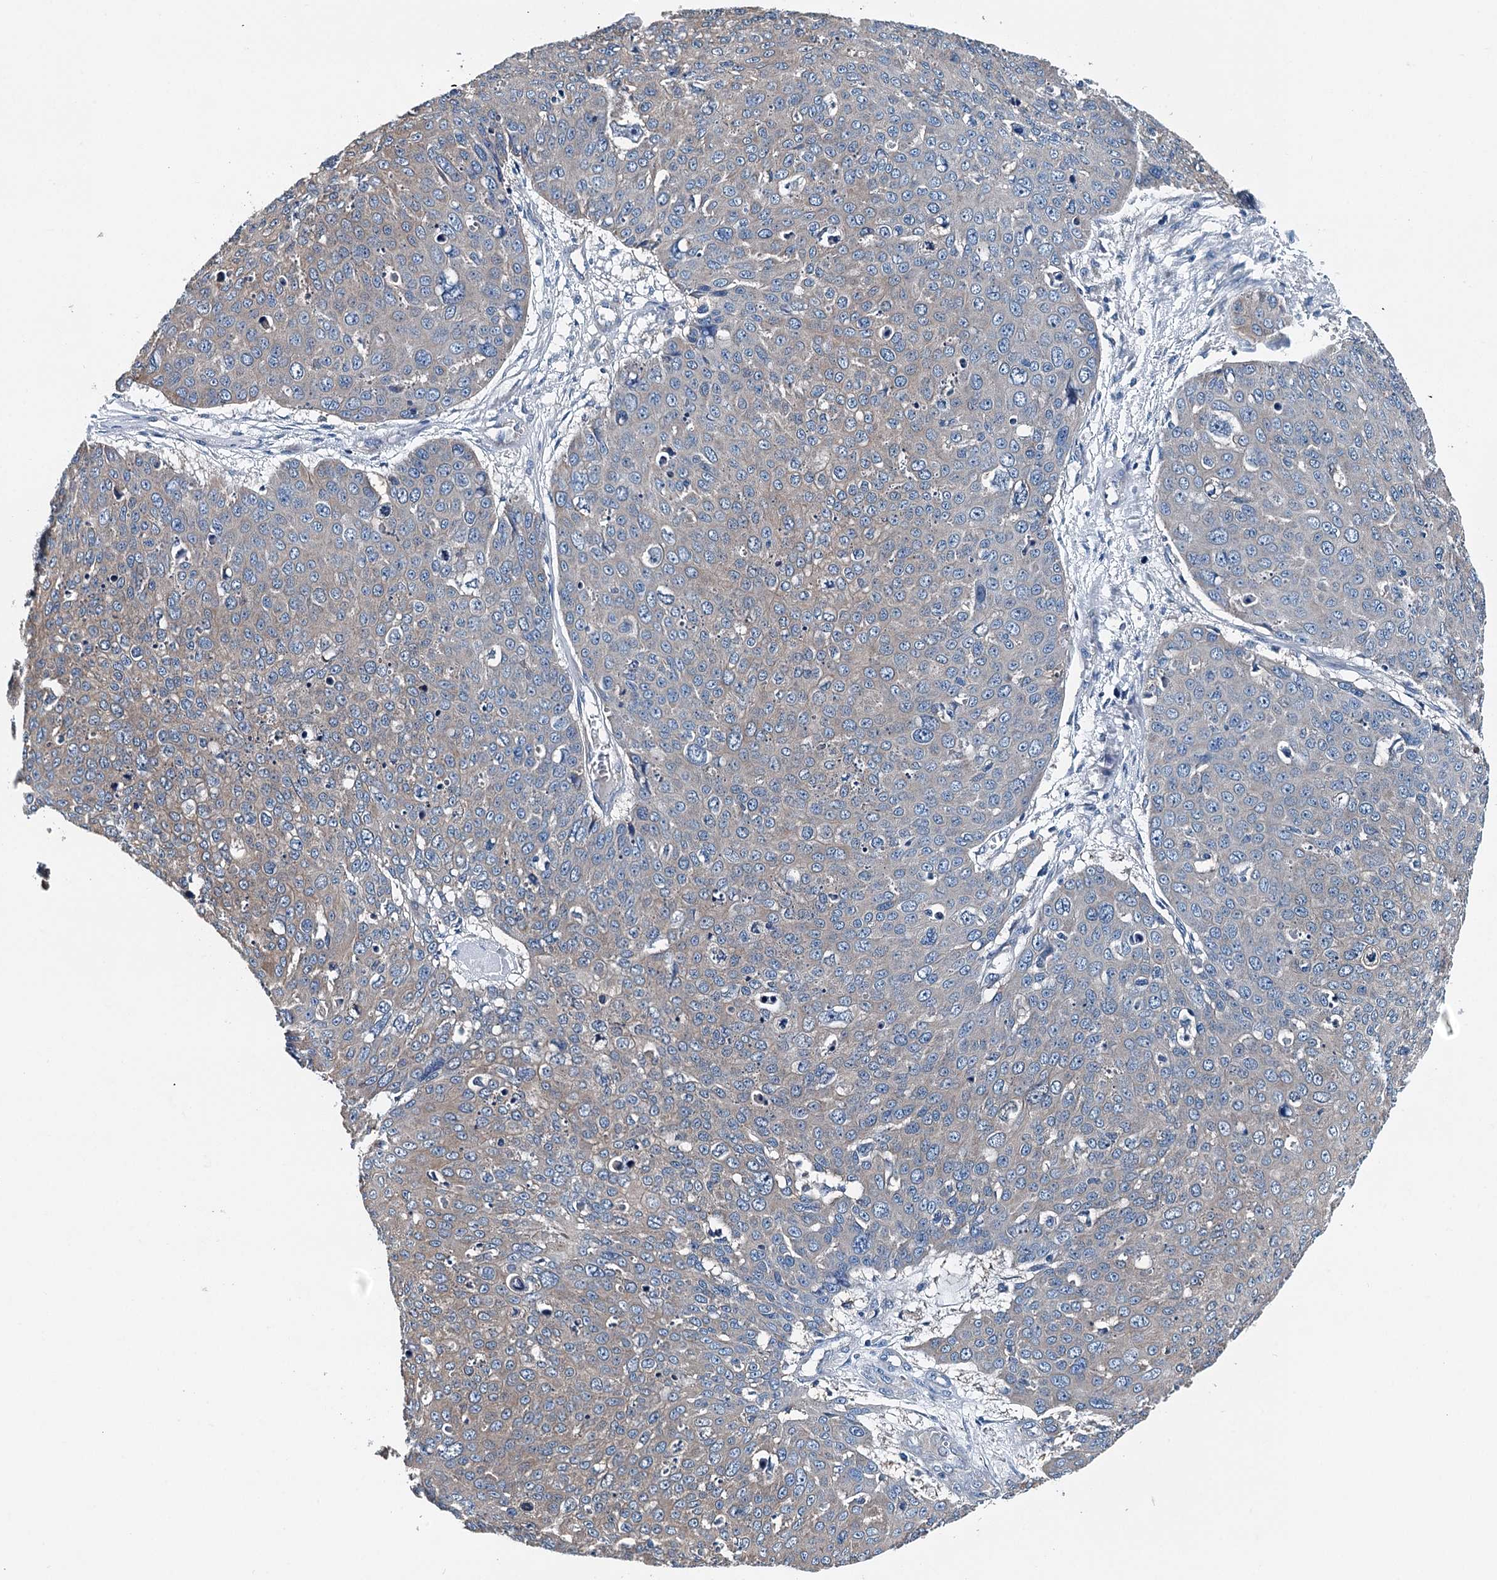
{"staining": {"intensity": "negative", "quantity": "none", "location": "none"}, "tissue": "skin cancer", "cell_type": "Tumor cells", "image_type": "cancer", "snomed": [{"axis": "morphology", "description": "Squamous cell carcinoma, NOS"}, {"axis": "topography", "description": "Skin"}], "caption": "Histopathology image shows no protein expression in tumor cells of skin squamous cell carcinoma tissue. (IHC, brightfield microscopy, high magnification).", "gene": "BHMT", "patient": {"sex": "male", "age": 71}}